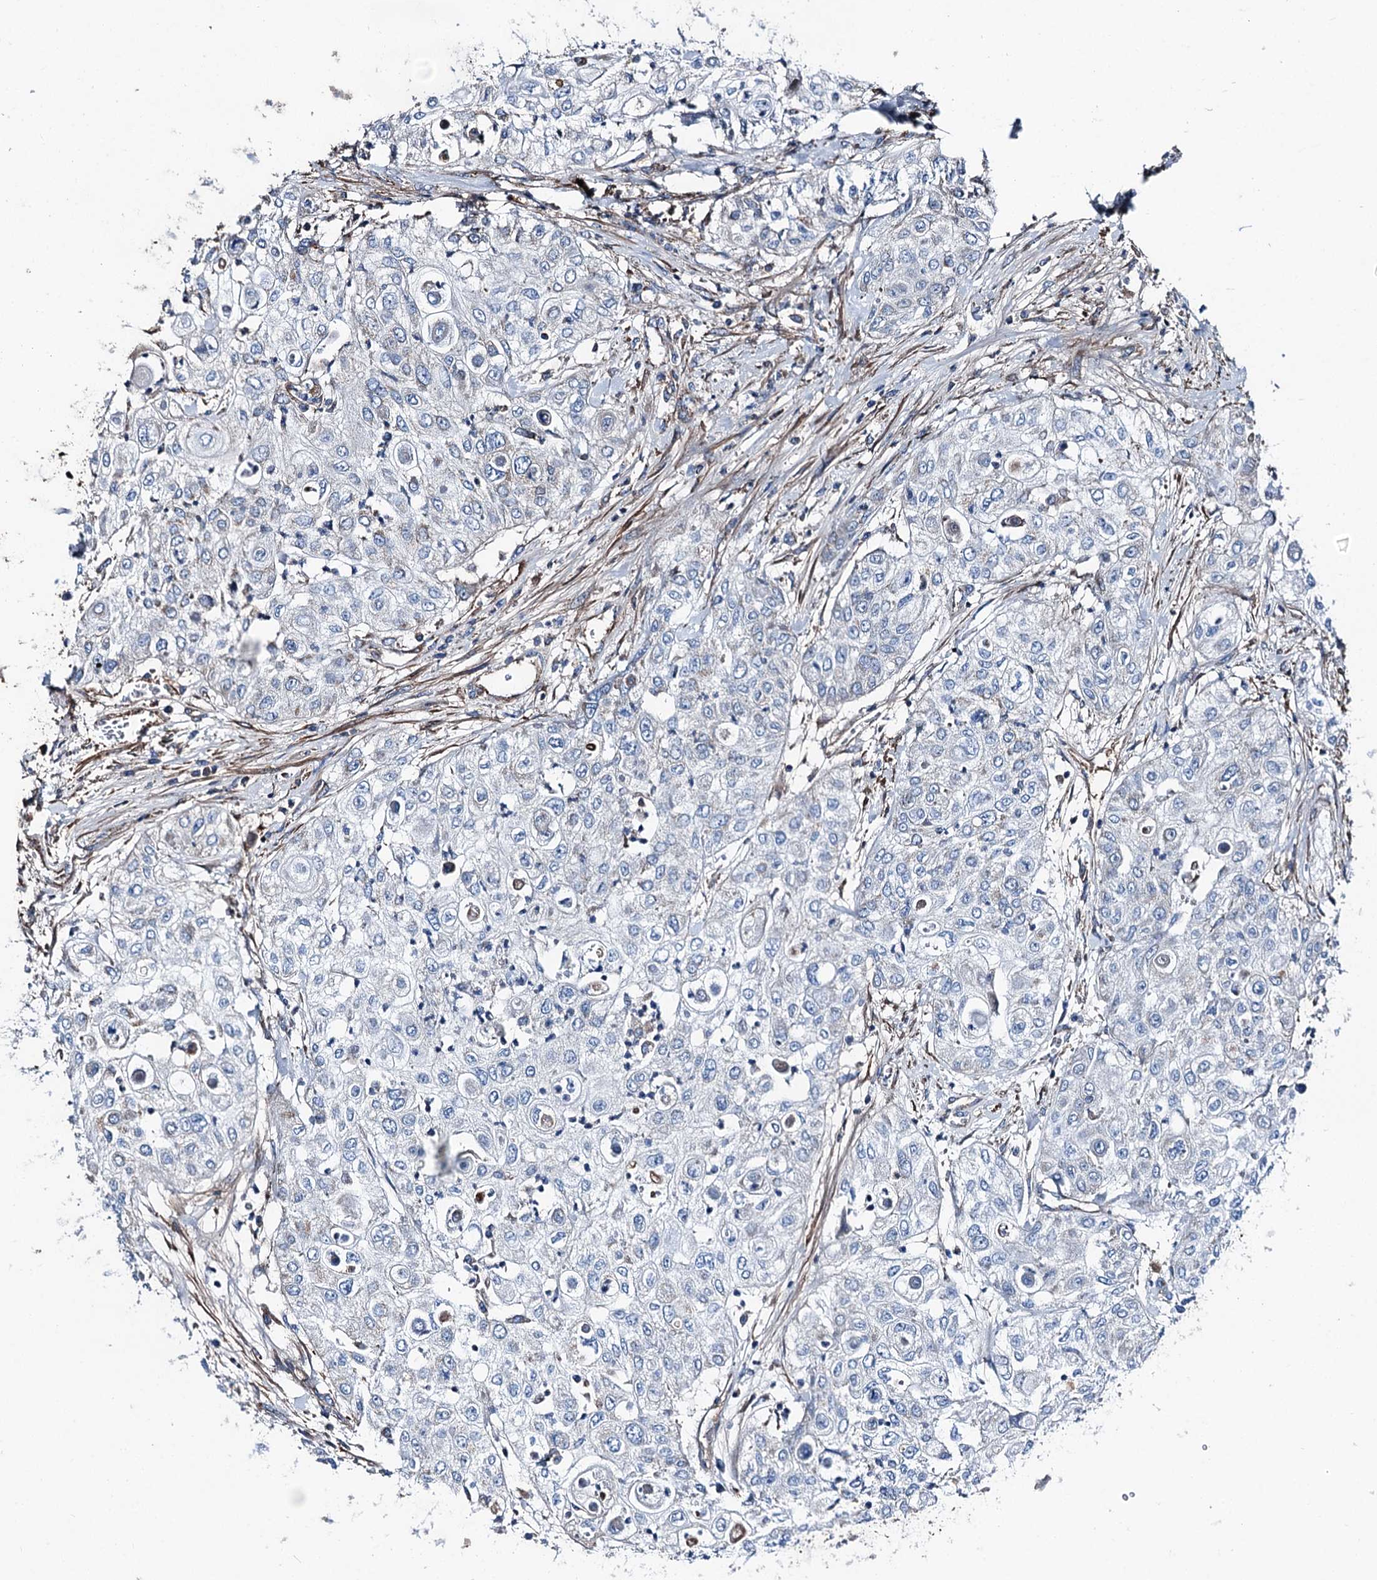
{"staining": {"intensity": "negative", "quantity": "none", "location": "none"}, "tissue": "urothelial cancer", "cell_type": "Tumor cells", "image_type": "cancer", "snomed": [{"axis": "morphology", "description": "Urothelial carcinoma, High grade"}, {"axis": "topography", "description": "Urinary bladder"}], "caption": "A photomicrograph of urothelial cancer stained for a protein reveals no brown staining in tumor cells.", "gene": "DDIAS", "patient": {"sex": "female", "age": 79}}